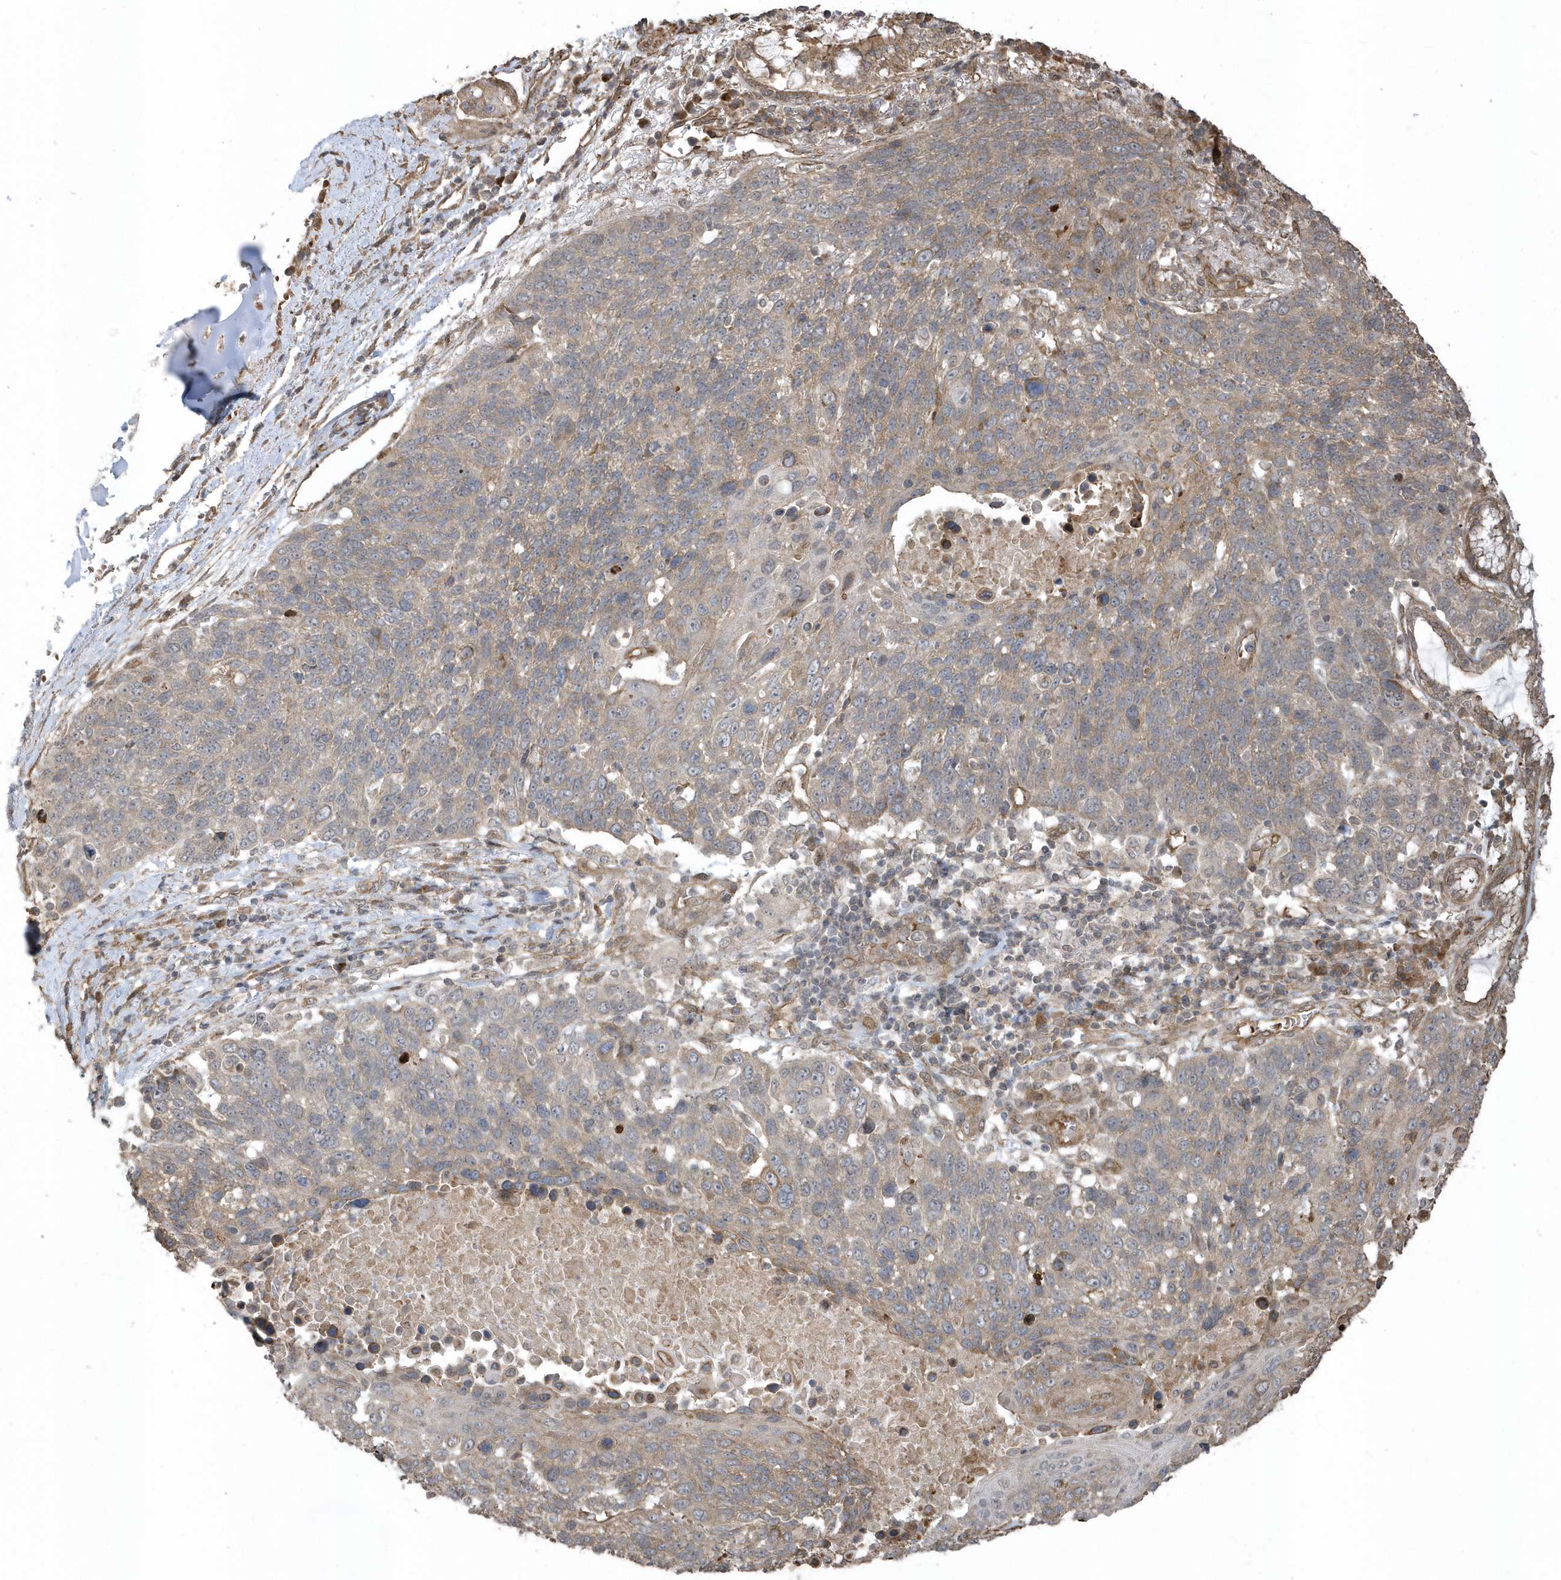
{"staining": {"intensity": "moderate", "quantity": "25%-75%", "location": "cytoplasmic/membranous"}, "tissue": "lung cancer", "cell_type": "Tumor cells", "image_type": "cancer", "snomed": [{"axis": "morphology", "description": "Squamous cell carcinoma, NOS"}, {"axis": "topography", "description": "Lung"}], "caption": "Lung squamous cell carcinoma was stained to show a protein in brown. There is medium levels of moderate cytoplasmic/membranous positivity in approximately 25%-75% of tumor cells.", "gene": "HERPUD1", "patient": {"sex": "male", "age": 66}}